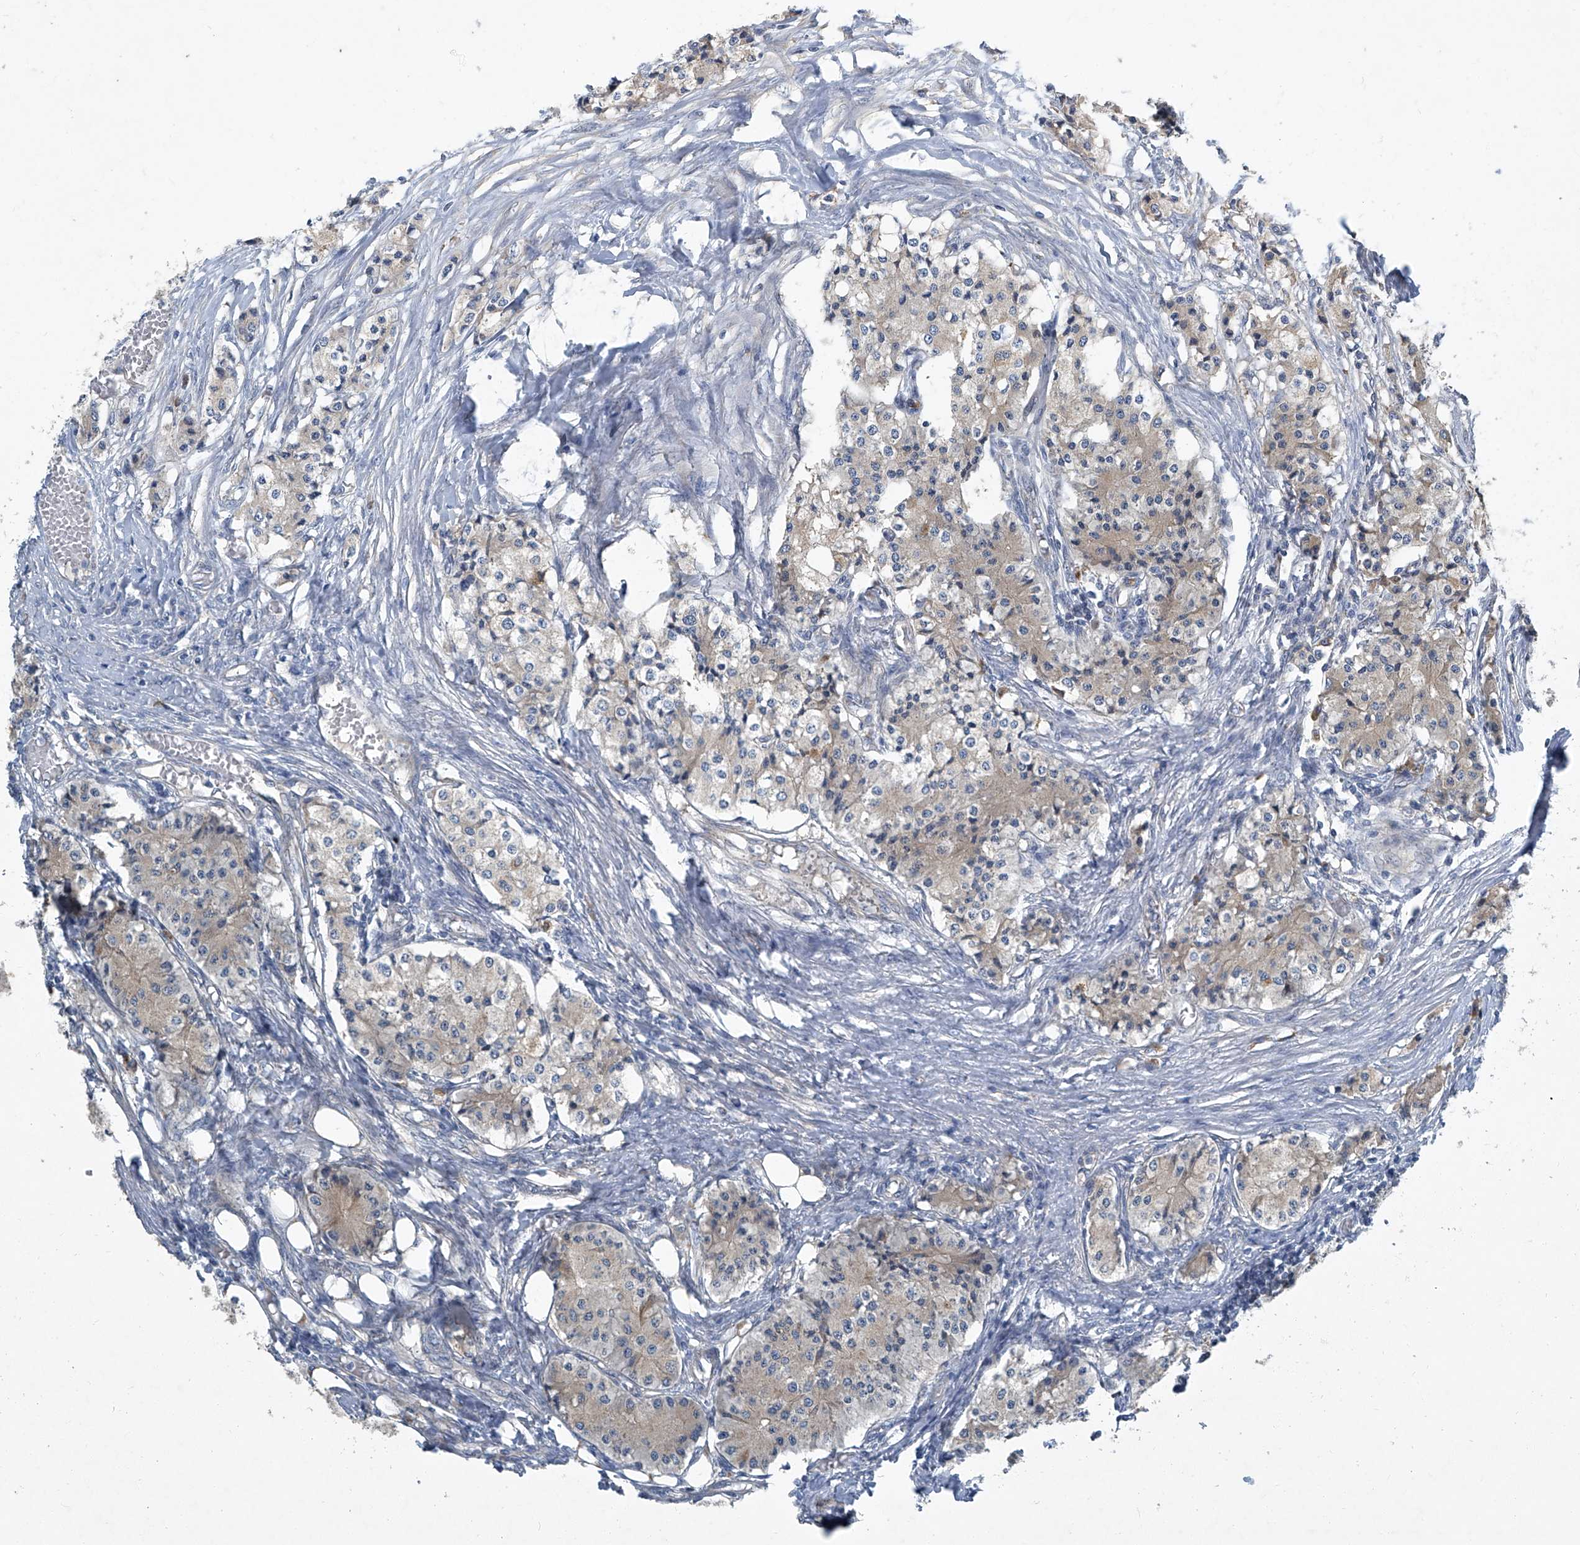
{"staining": {"intensity": "weak", "quantity": "25%-75%", "location": "cytoplasmic/membranous"}, "tissue": "carcinoid", "cell_type": "Tumor cells", "image_type": "cancer", "snomed": [{"axis": "morphology", "description": "Carcinoid, malignant, NOS"}, {"axis": "topography", "description": "Colon"}], "caption": "Carcinoid (malignant) tissue shows weak cytoplasmic/membranous positivity in about 25%-75% of tumor cells", "gene": "SLC26A11", "patient": {"sex": "female", "age": 52}}